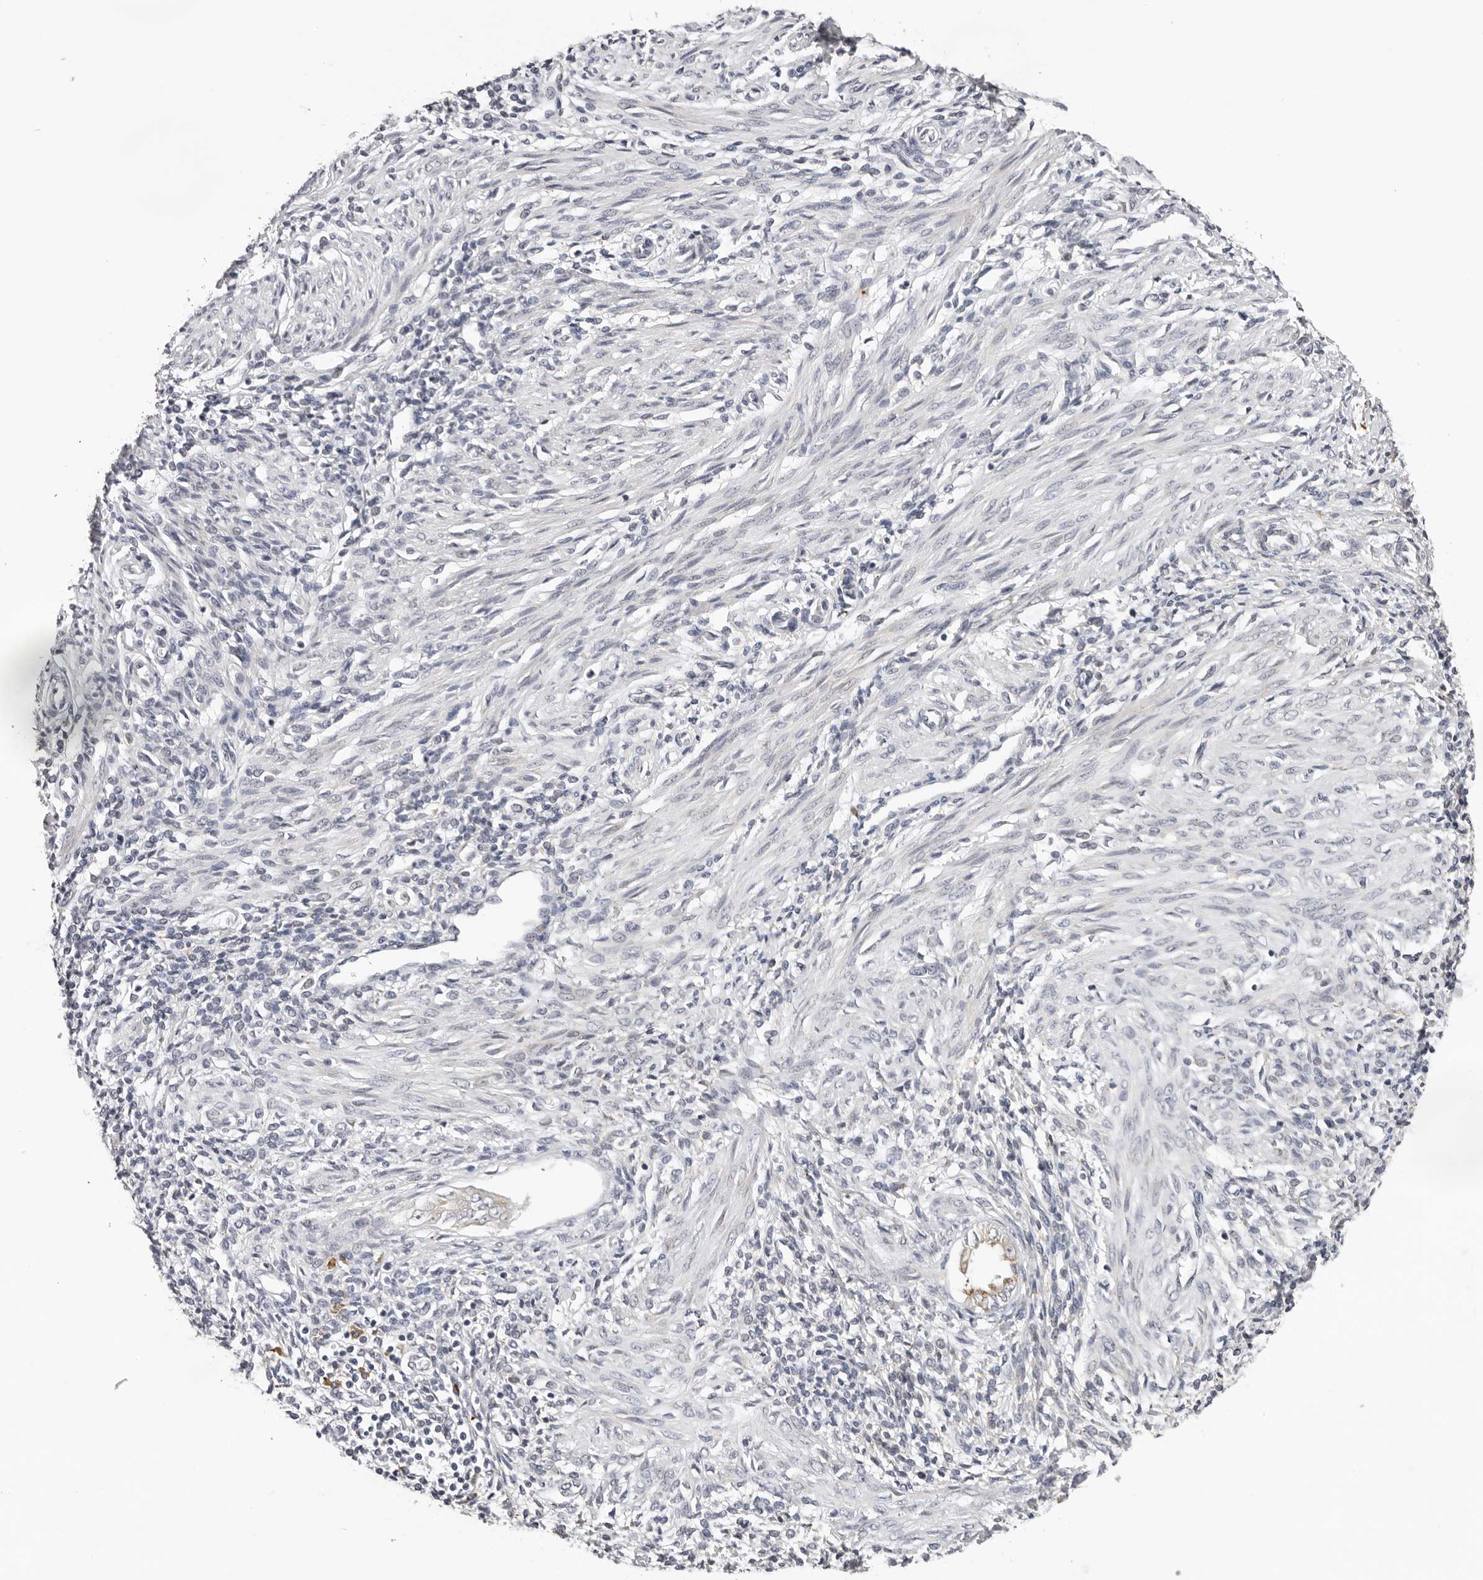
{"staining": {"intensity": "negative", "quantity": "none", "location": "none"}, "tissue": "endometrium", "cell_type": "Cells in endometrial stroma", "image_type": "normal", "snomed": [{"axis": "morphology", "description": "Normal tissue, NOS"}, {"axis": "topography", "description": "Endometrium"}], "caption": "Normal endometrium was stained to show a protein in brown. There is no significant positivity in cells in endometrial stroma. (Brightfield microscopy of DAB (3,3'-diaminobenzidine) IHC at high magnification).", "gene": "IL17RA", "patient": {"sex": "female", "age": 66}}